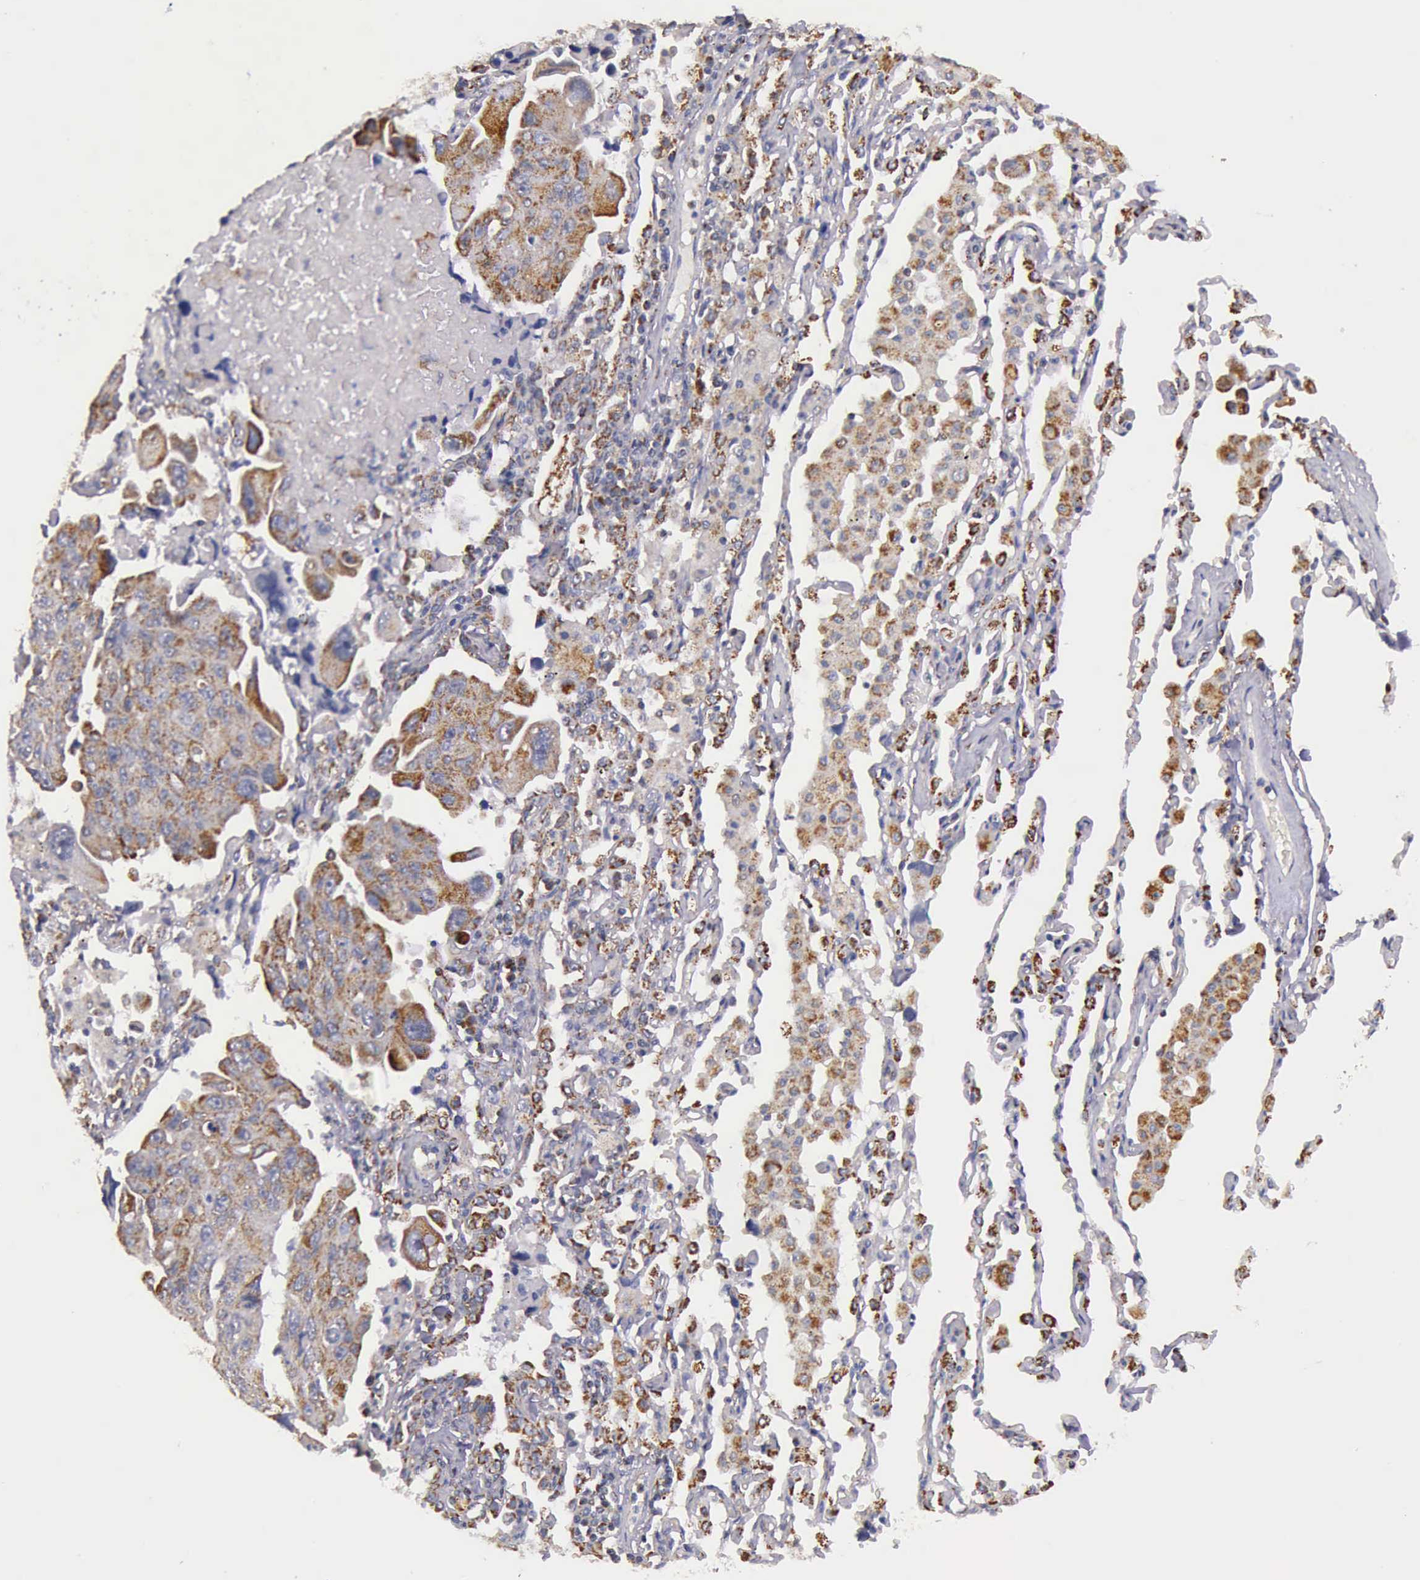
{"staining": {"intensity": "moderate", "quantity": ">75%", "location": "cytoplasmic/membranous"}, "tissue": "lung cancer", "cell_type": "Tumor cells", "image_type": "cancer", "snomed": [{"axis": "morphology", "description": "Adenocarcinoma, NOS"}, {"axis": "topography", "description": "Lung"}], "caption": "Lung adenocarcinoma tissue displays moderate cytoplasmic/membranous positivity in approximately >75% of tumor cells Immunohistochemistry stains the protein of interest in brown and the nuclei are stained blue.", "gene": "TXN2", "patient": {"sex": "male", "age": 64}}